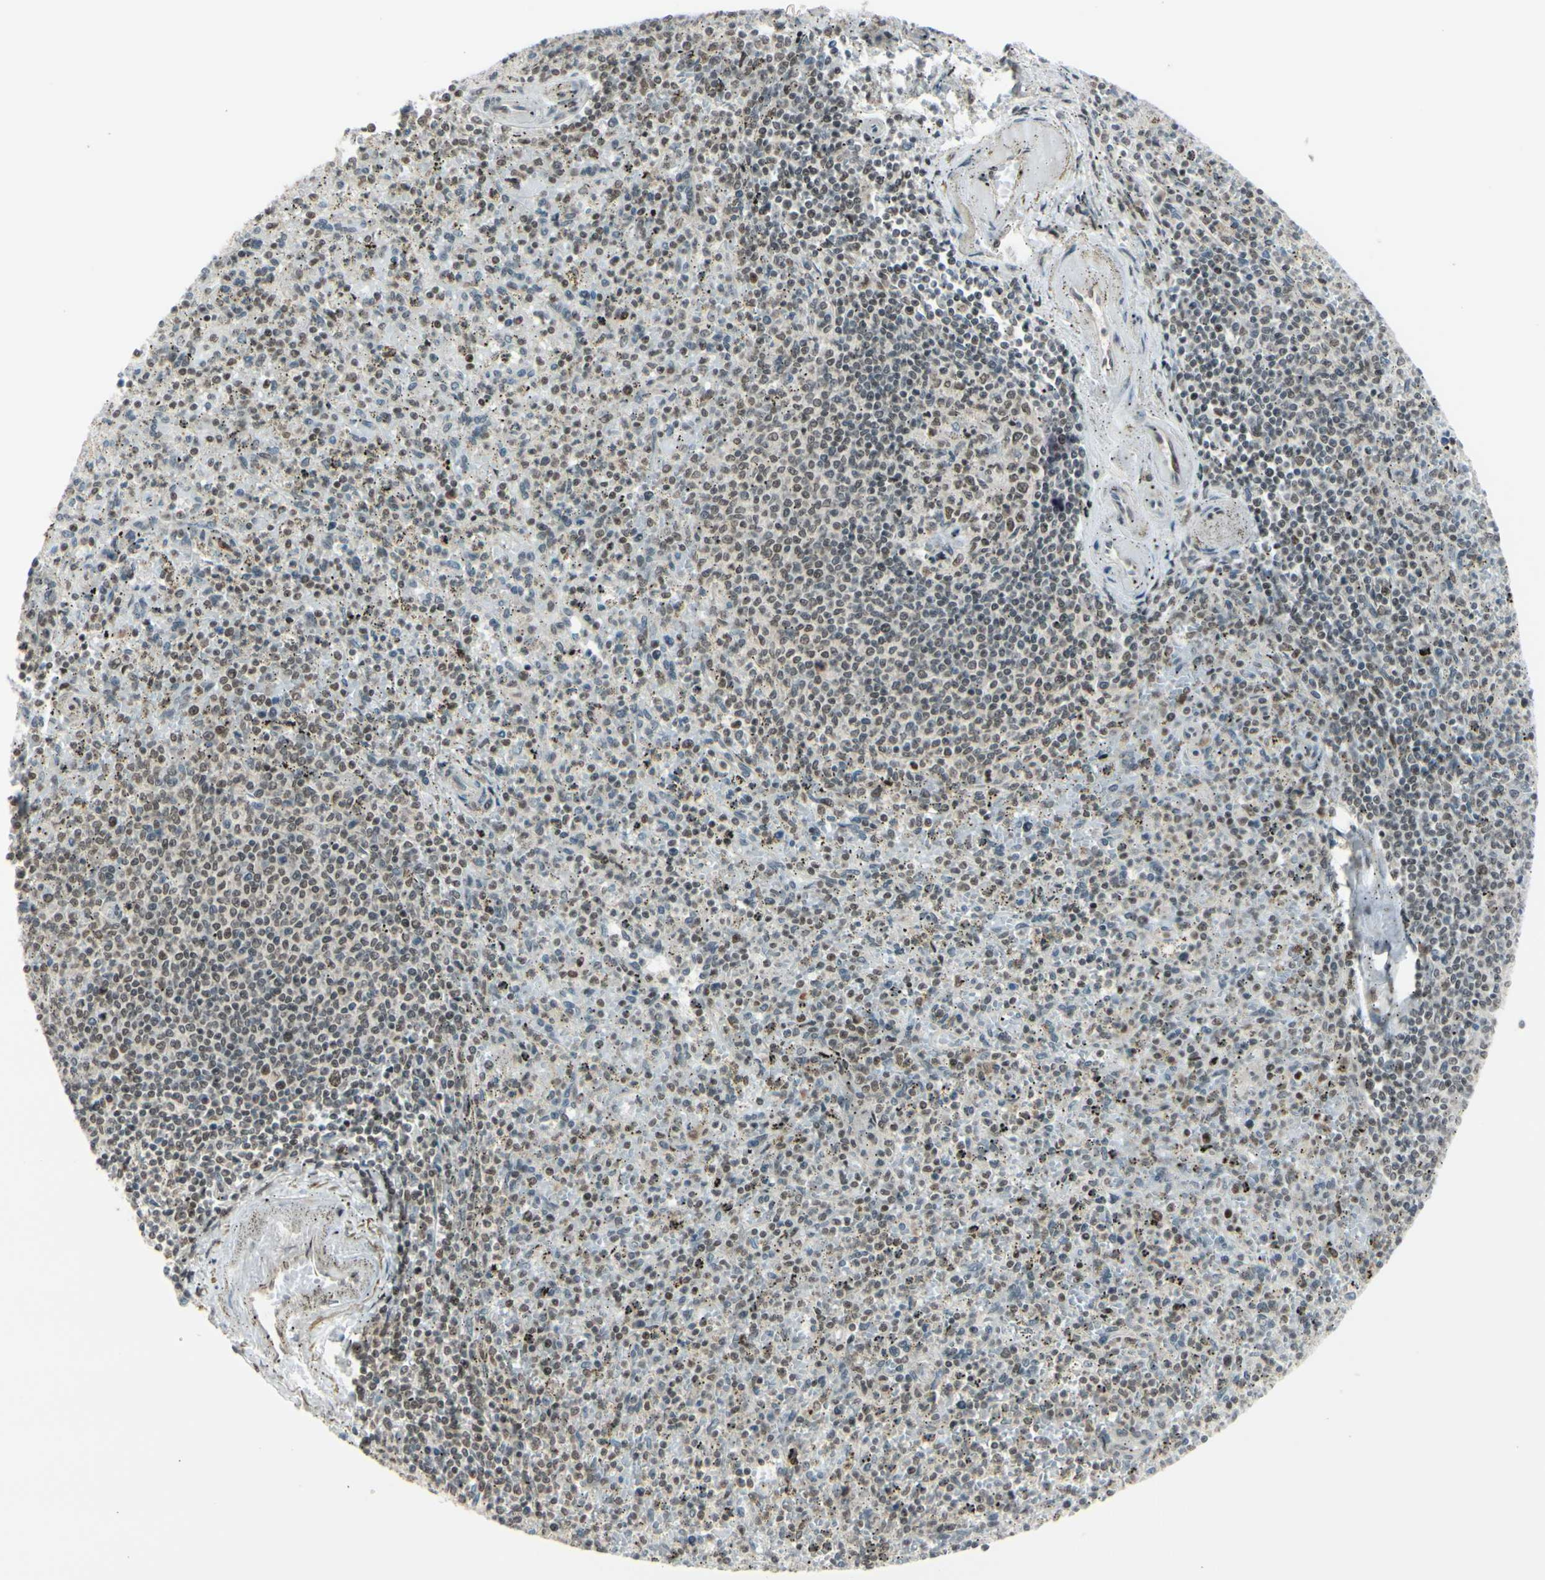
{"staining": {"intensity": "moderate", "quantity": "<25%", "location": "nuclear"}, "tissue": "spleen", "cell_type": "Cells in red pulp", "image_type": "normal", "snomed": [{"axis": "morphology", "description": "Normal tissue, NOS"}, {"axis": "topography", "description": "Spleen"}], "caption": "Immunohistochemistry (IHC) staining of benign spleen, which reveals low levels of moderate nuclear expression in about <25% of cells in red pulp indicating moderate nuclear protein expression. The staining was performed using DAB (brown) for protein detection and nuclei were counterstained in hematoxylin (blue).", "gene": "BRMS1", "patient": {"sex": "male", "age": 72}}